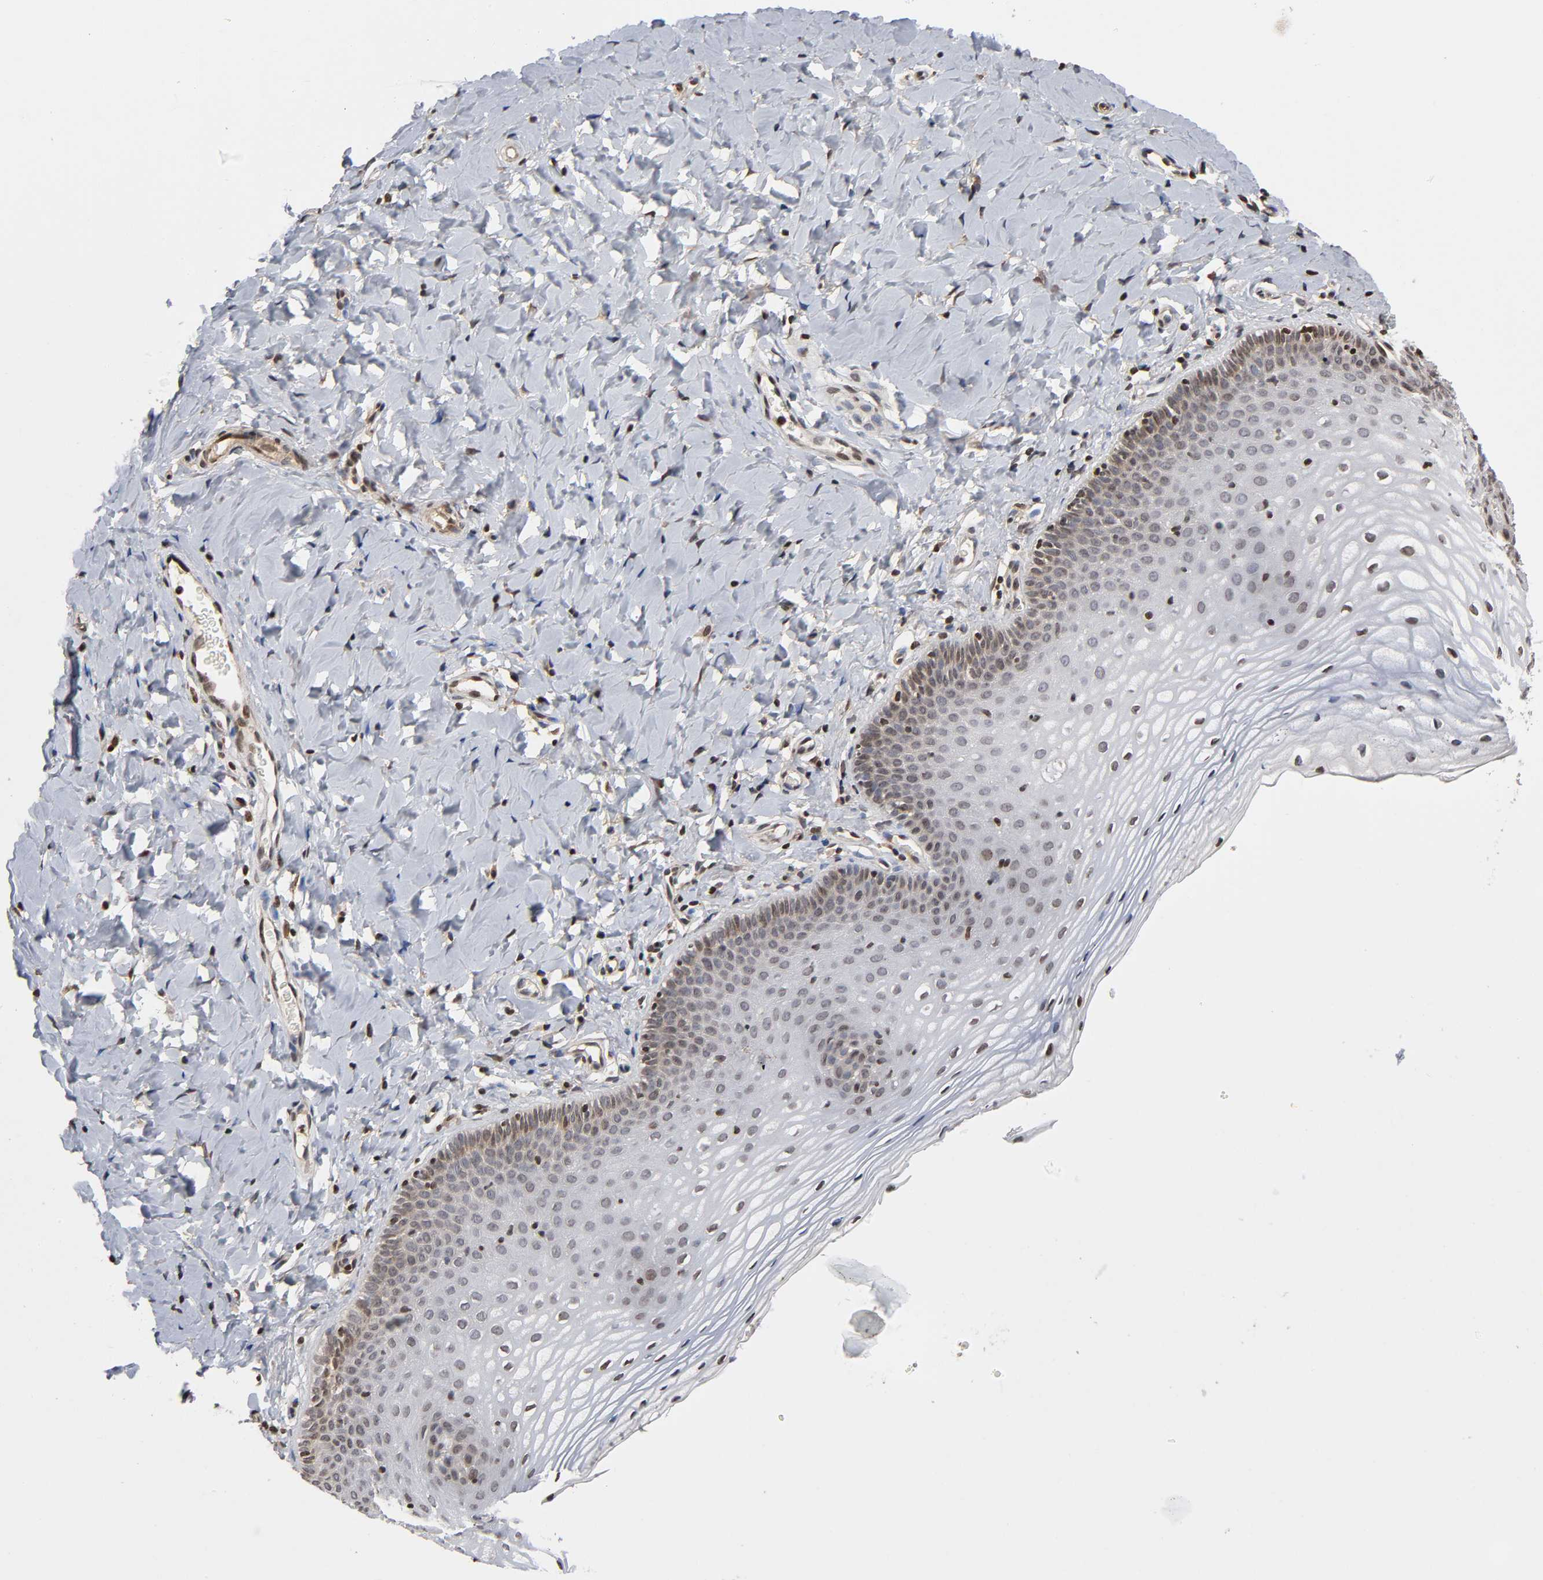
{"staining": {"intensity": "moderate", "quantity": "<25%", "location": "cytoplasmic/membranous,nuclear"}, "tissue": "vagina", "cell_type": "Squamous epithelial cells", "image_type": "normal", "snomed": [{"axis": "morphology", "description": "Normal tissue, NOS"}, {"axis": "topography", "description": "Vagina"}], "caption": "A low amount of moderate cytoplasmic/membranous,nuclear expression is present in approximately <25% of squamous epithelial cells in benign vagina.", "gene": "ITGAV", "patient": {"sex": "female", "age": 55}}